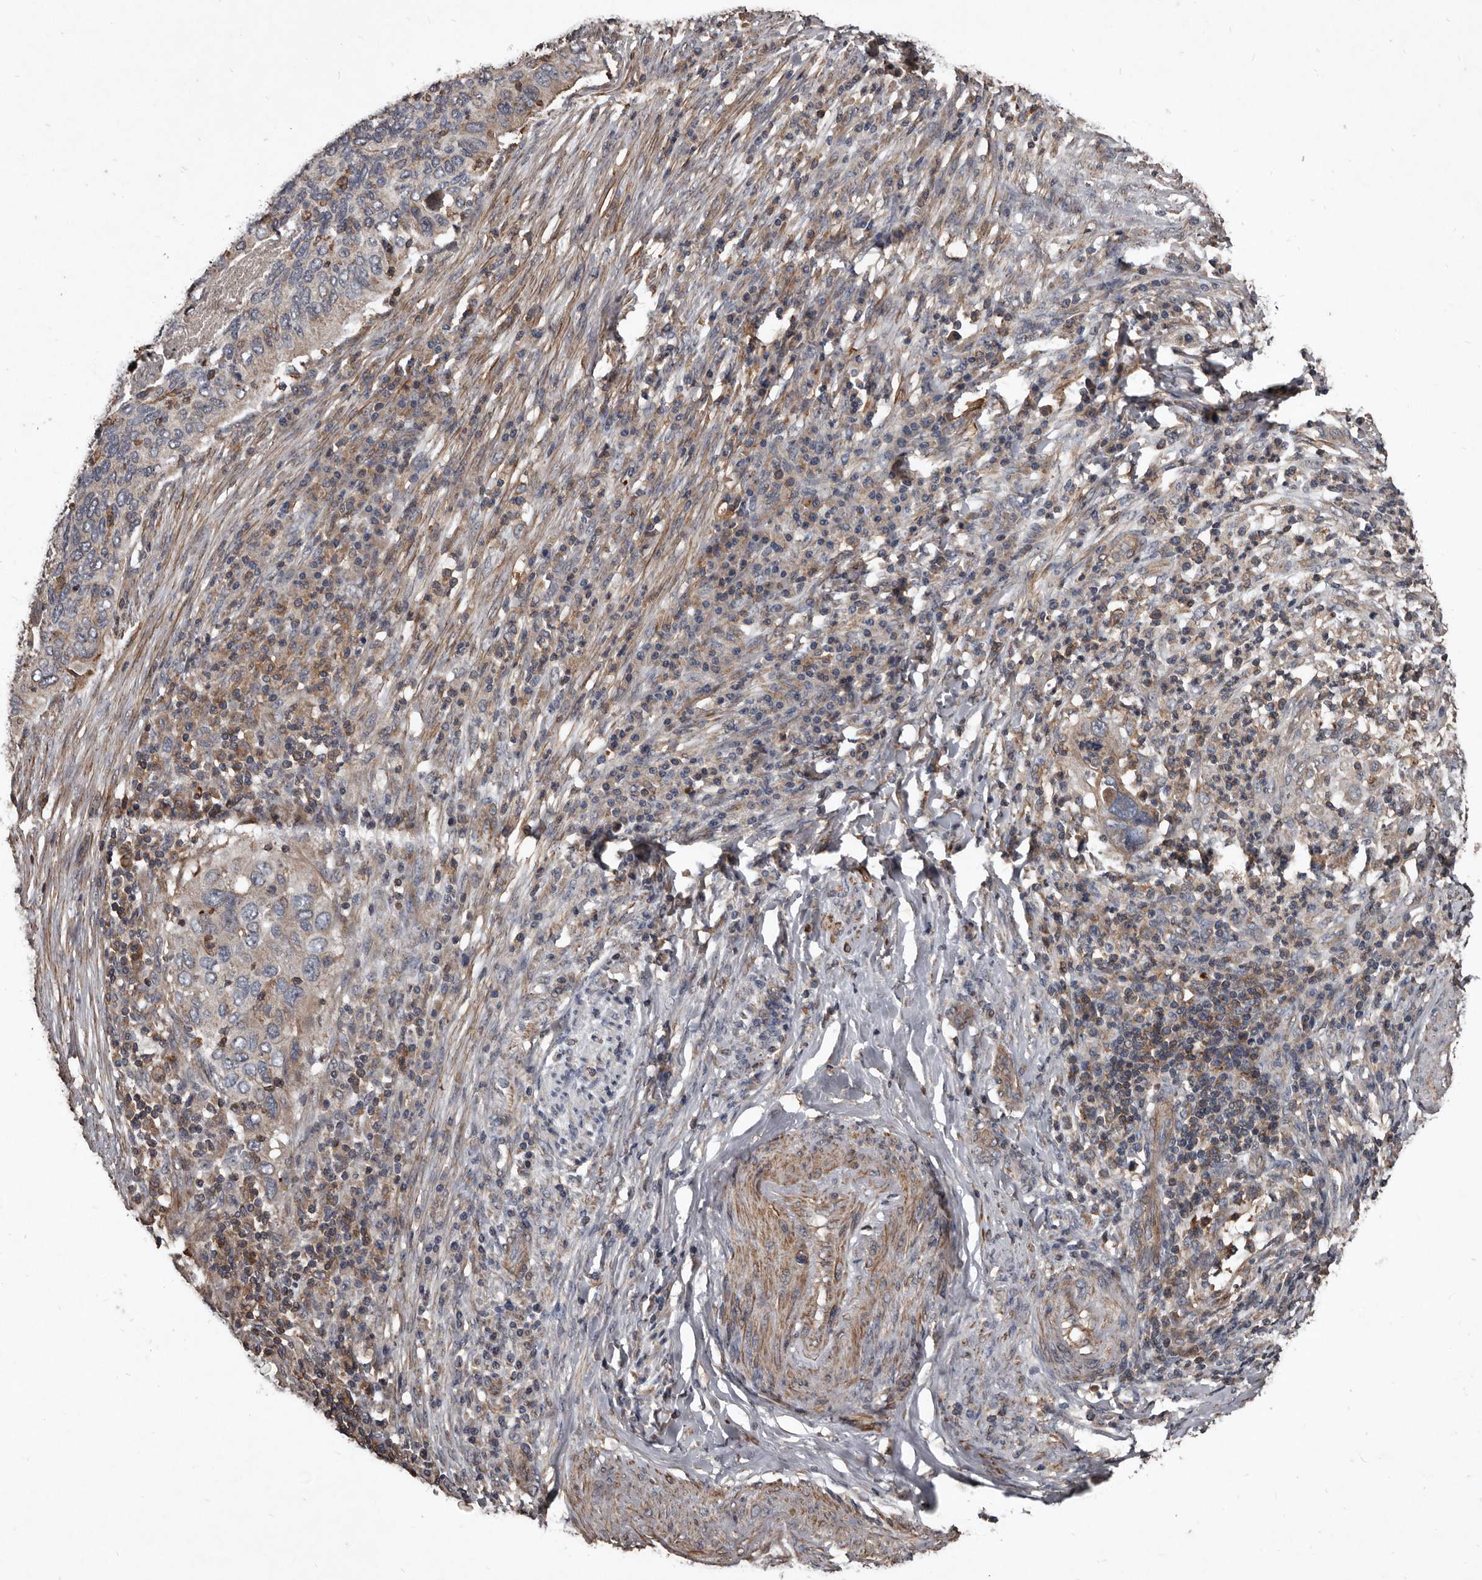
{"staining": {"intensity": "negative", "quantity": "none", "location": "none"}, "tissue": "cervical cancer", "cell_type": "Tumor cells", "image_type": "cancer", "snomed": [{"axis": "morphology", "description": "Squamous cell carcinoma, NOS"}, {"axis": "topography", "description": "Cervix"}], "caption": "This is an immunohistochemistry photomicrograph of cervical cancer (squamous cell carcinoma). There is no staining in tumor cells.", "gene": "GREB1", "patient": {"sex": "female", "age": 38}}